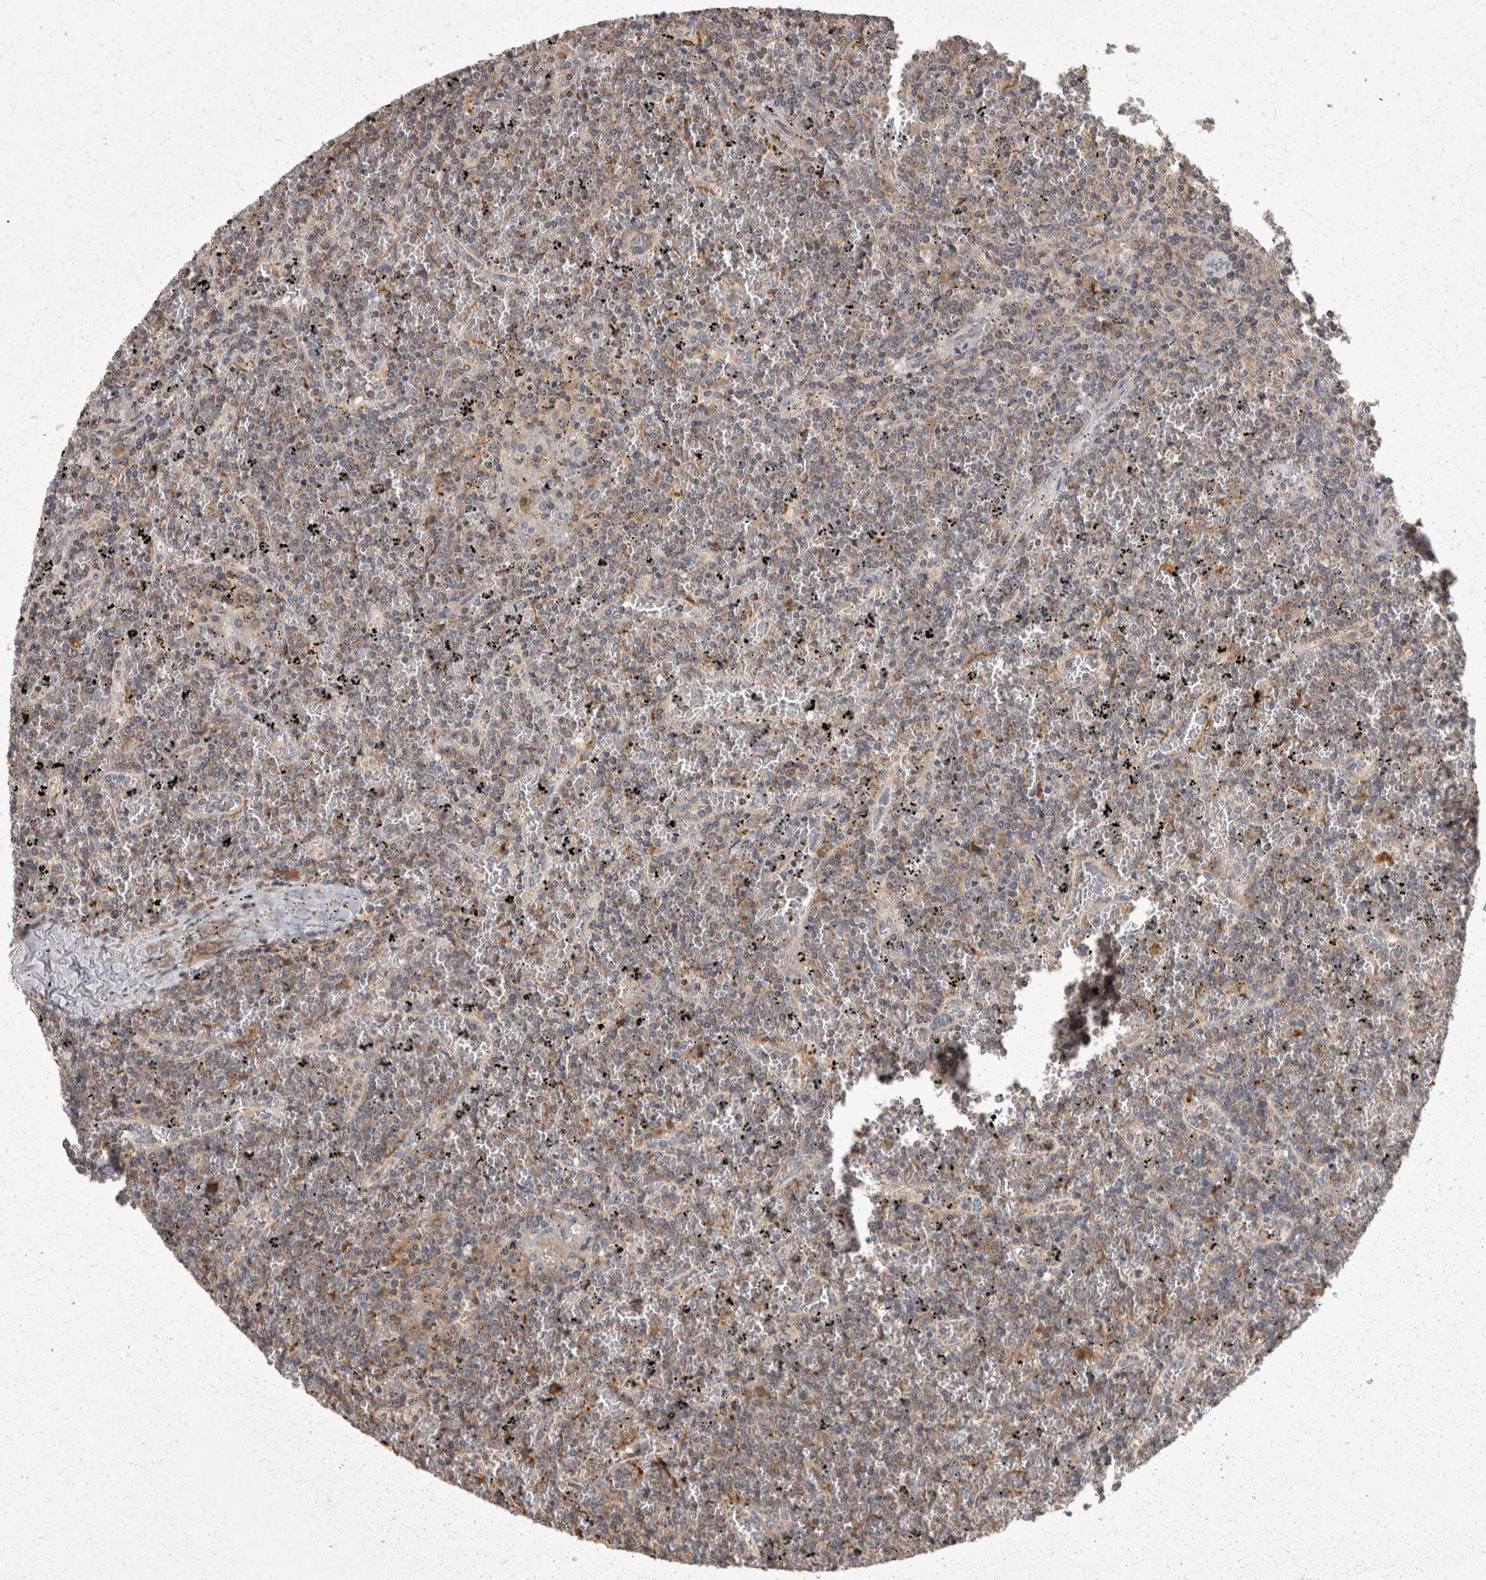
{"staining": {"intensity": "weak", "quantity": "<25%", "location": "cytoplasmic/membranous"}, "tissue": "lymphoma", "cell_type": "Tumor cells", "image_type": "cancer", "snomed": [{"axis": "morphology", "description": "Malignant lymphoma, non-Hodgkin's type, Low grade"}, {"axis": "topography", "description": "Spleen"}], "caption": "An immunohistochemistry (IHC) micrograph of low-grade malignant lymphoma, non-Hodgkin's type is shown. There is no staining in tumor cells of low-grade malignant lymphoma, non-Hodgkin's type.", "gene": "ACAT2", "patient": {"sex": "female", "age": 19}}